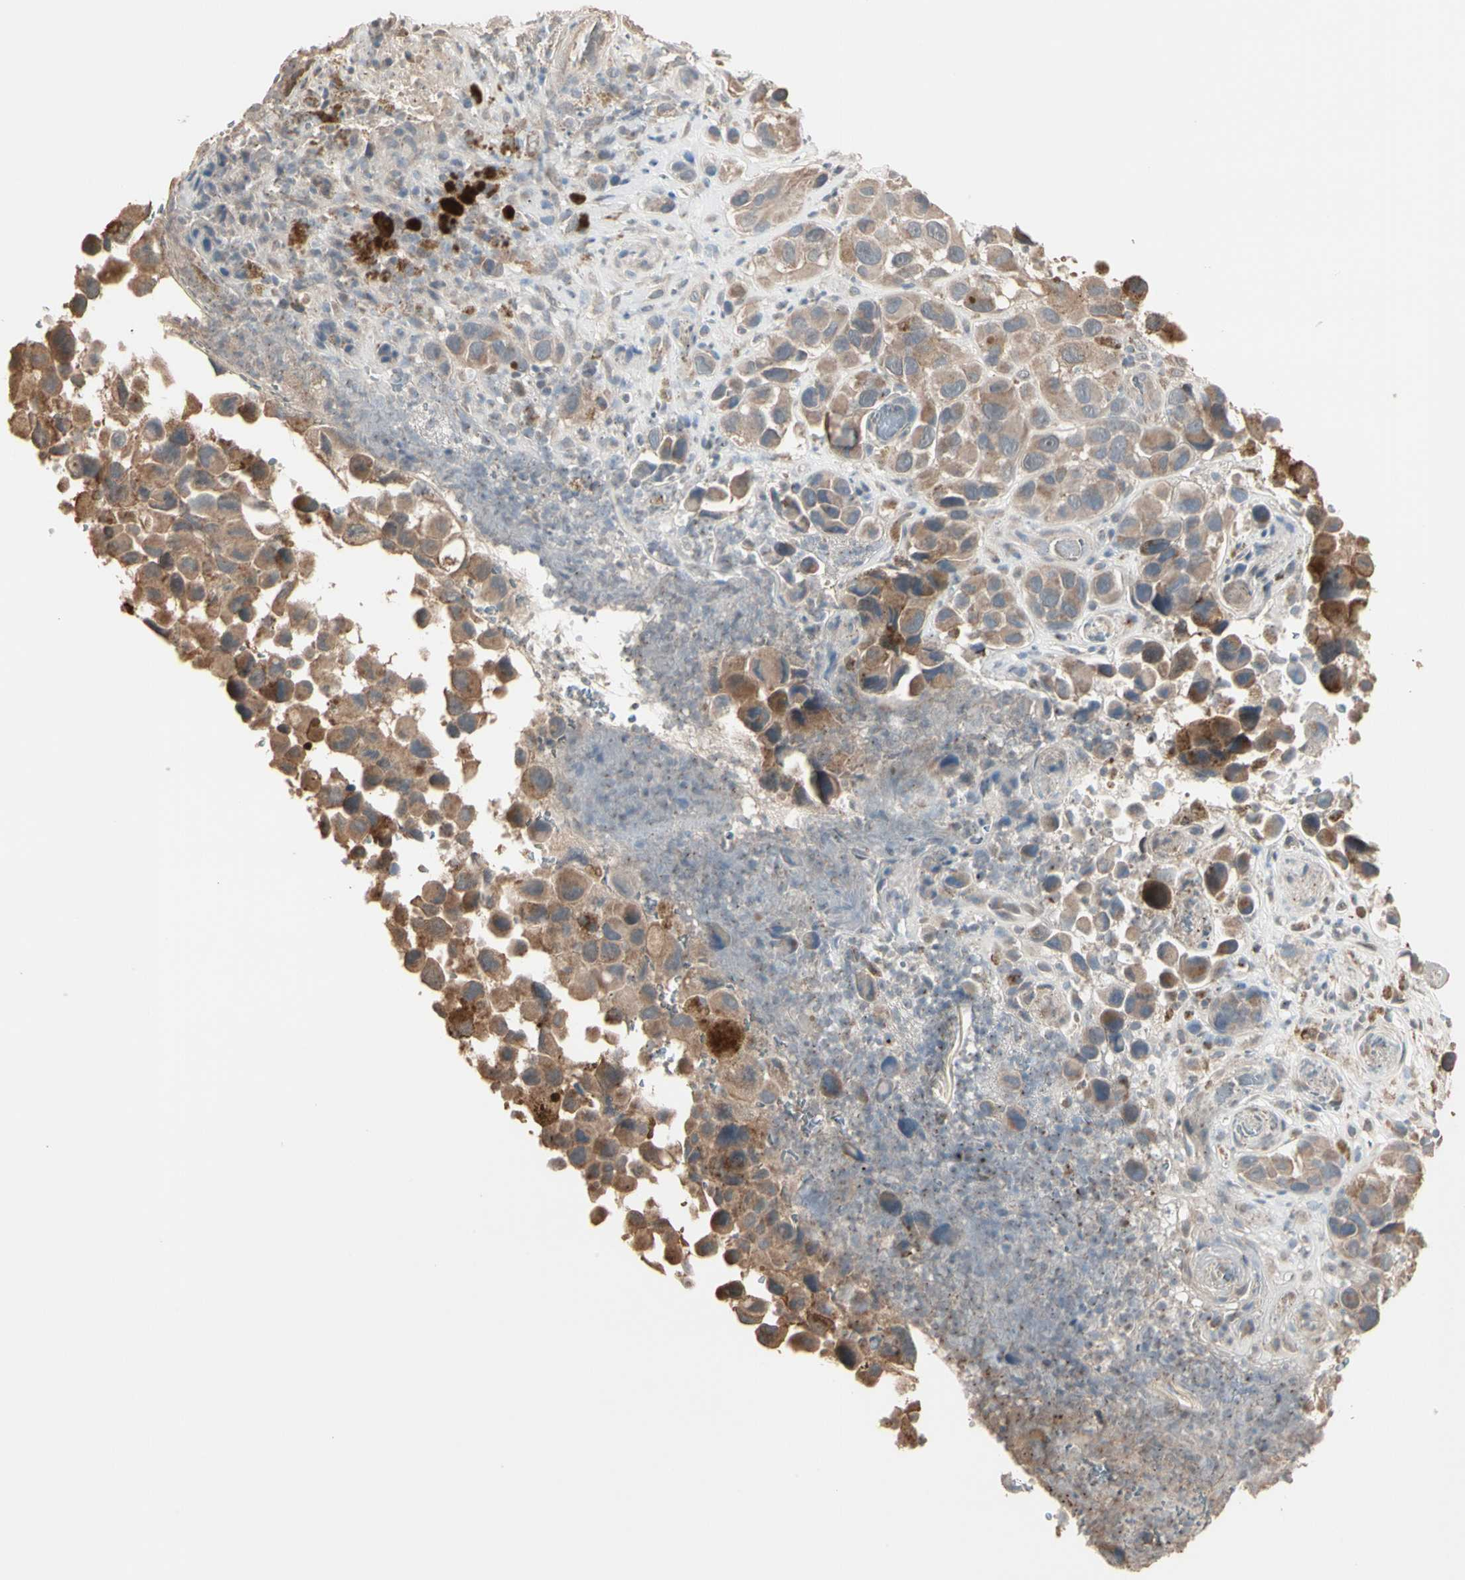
{"staining": {"intensity": "moderate", "quantity": ">75%", "location": "cytoplasmic/membranous"}, "tissue": "melanoma", "cell_type": "Tumor cells", "image_type": "cancer", "snomed": [{"axis": "morphology", "description": "Malignant melanoma, NOS"}, {"axis": "topography", "description": "Skin"}], "caption": "Tumor cells show medium levels of moderate cytoplasmic/membranous positivity in about >75% of cells in human malignant melanoma.", "gene": "GALNT3", "patient": {"sex": "female", "age": 73}}